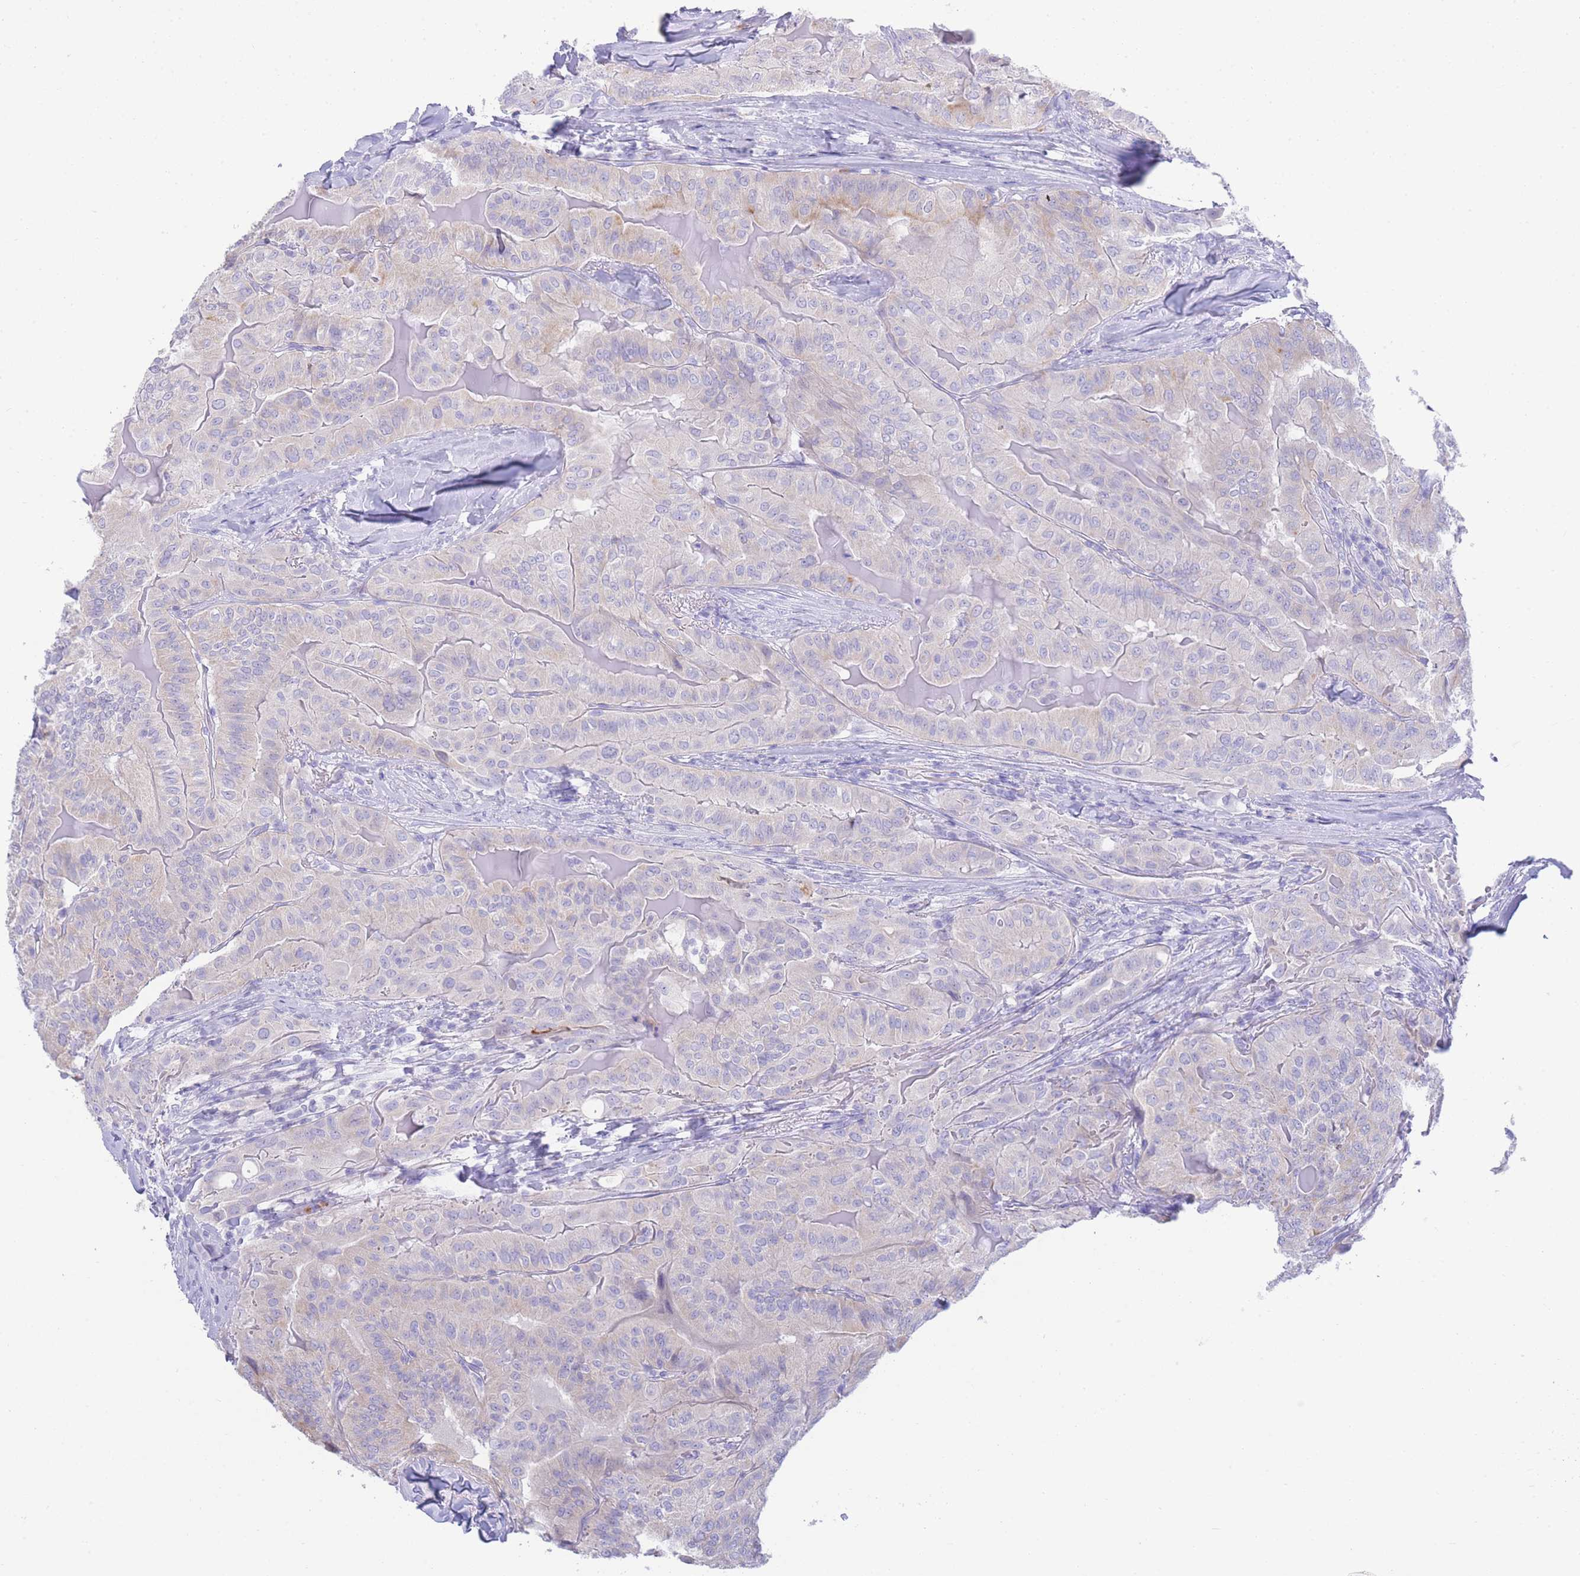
{"staining": {"intensity": "weak", "quantity": "<25%", "location": "cytoplasmic/membranous"}, "tissue": "thyroid cancer", "cell_type": "Tumor cells", "image_type": "cancer", "snomed": [{"axis": "morphology", "description": "Papillary adenocarcinoma, NOS"}, {"axis": "topography", "description": "Thyroid gland"}], "caption": "Immunohistochemistry micrograph of thyroid cancer (papillary adenocarcinoma) stained for a protein (brown), which demonstrates no staining in tumor cells. (DAB (3,3'-diaminobenzidine) IHC with hematoxylin counter stain).", "gene": "LRRC37A", "patient": {"sex": "female", "age": 68}}